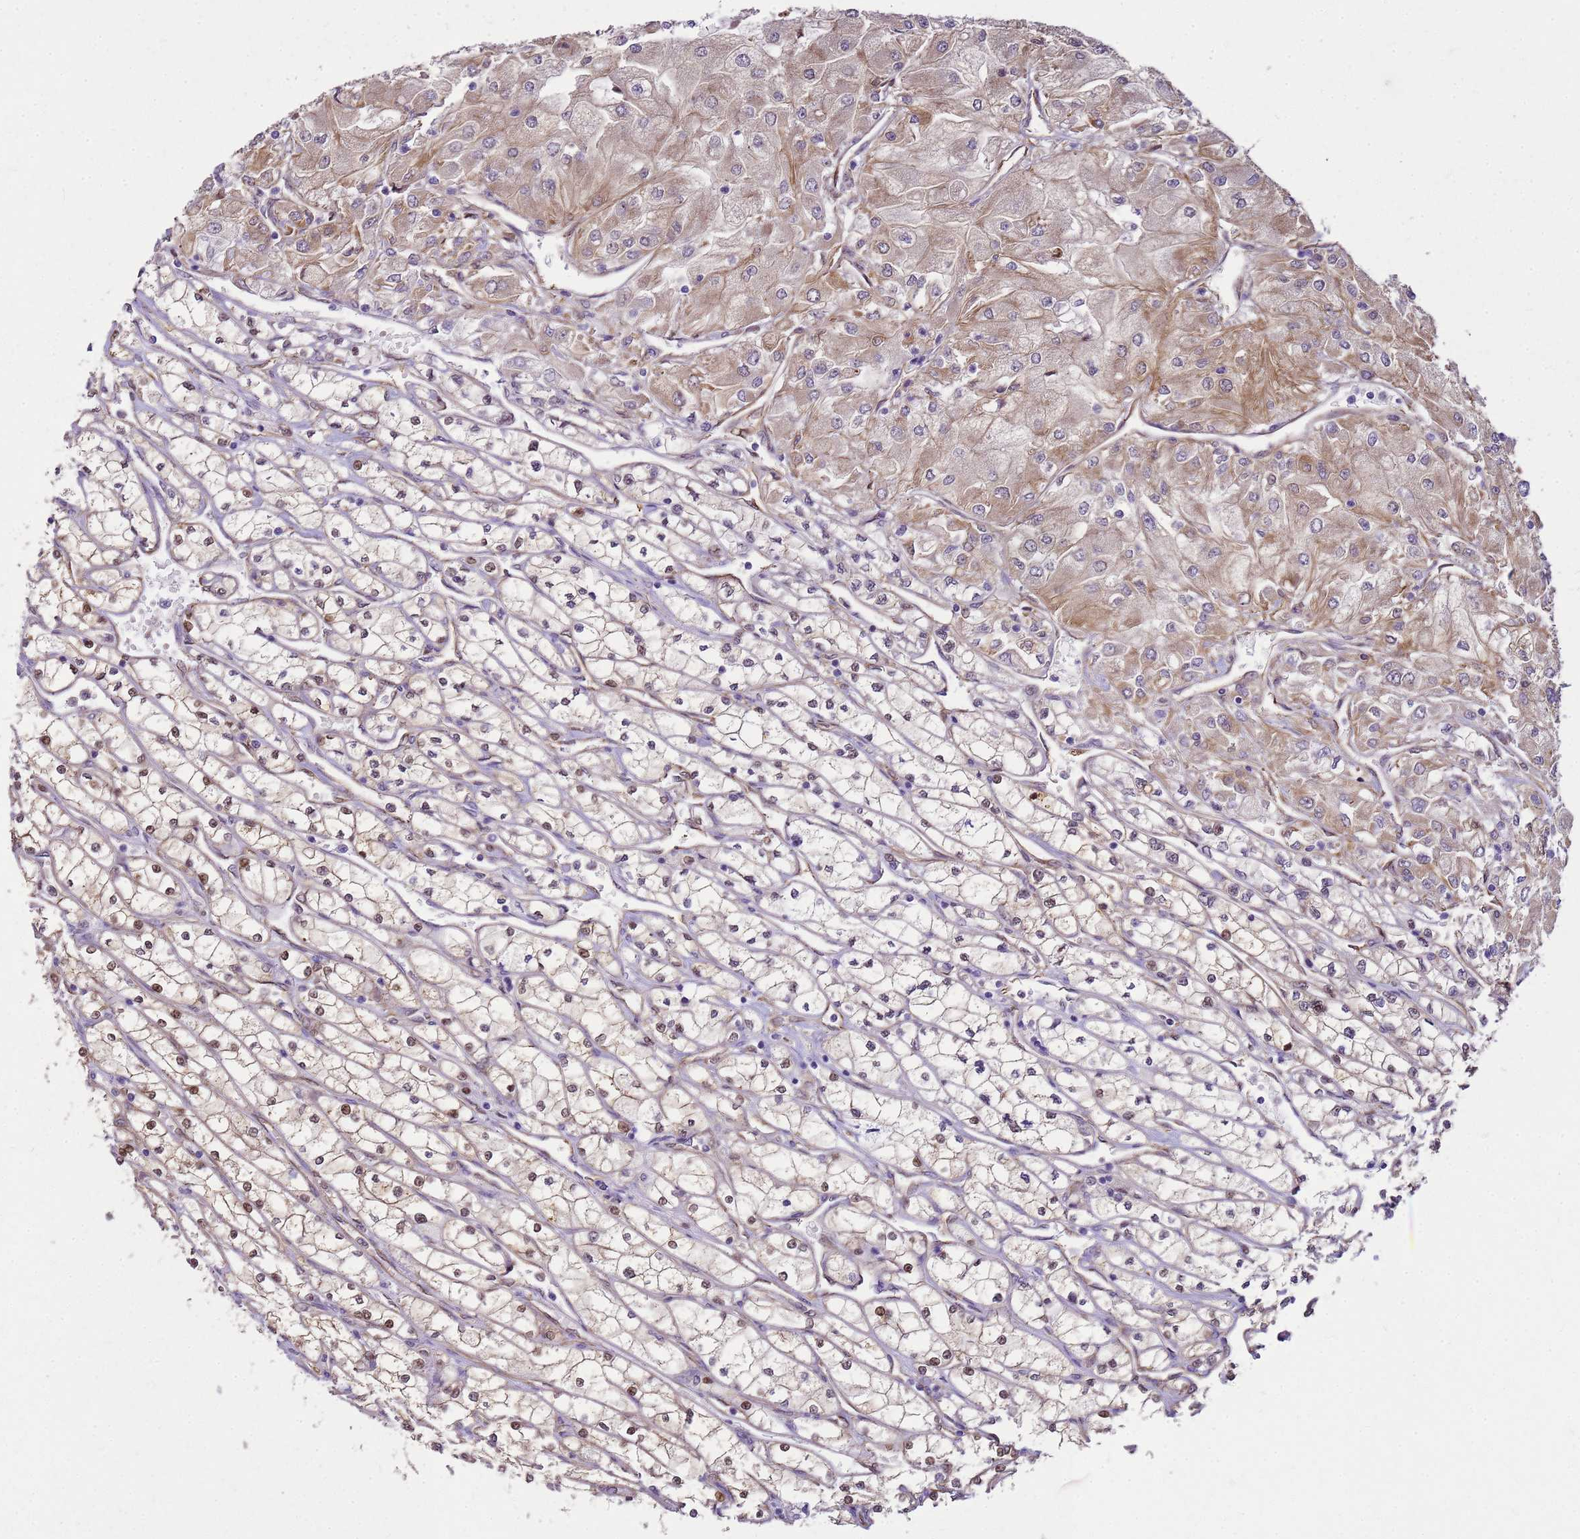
{"staining": {"intensity": "weak", "quantity": "25%-75%", "location": "cytoplasmic/membranous,nuclear"}, "tissue": "renal cancer", "cell_type": "Tumor cells", "image_type": "cancer", "snomed": [{"axis": "morphology", "description": "Adenocarcinoma, NOS"}, {"axis": "topography", "description": "Kidney"}], "caption": "Renal cancer (adenocarcinoma) stained with DAB (3,3'-diaminobenzidine) IHC demonstrates low levels of weak cytoplasmic/membranous and nuclear expression in about 25%-75% of tumor cells. (DAB (3,3'-diaminobenzidine) = brown stain, brightfield microscopy at high magnification).", "gene": "YWHAE", "patient": {"sex": "male", "age": 80}}